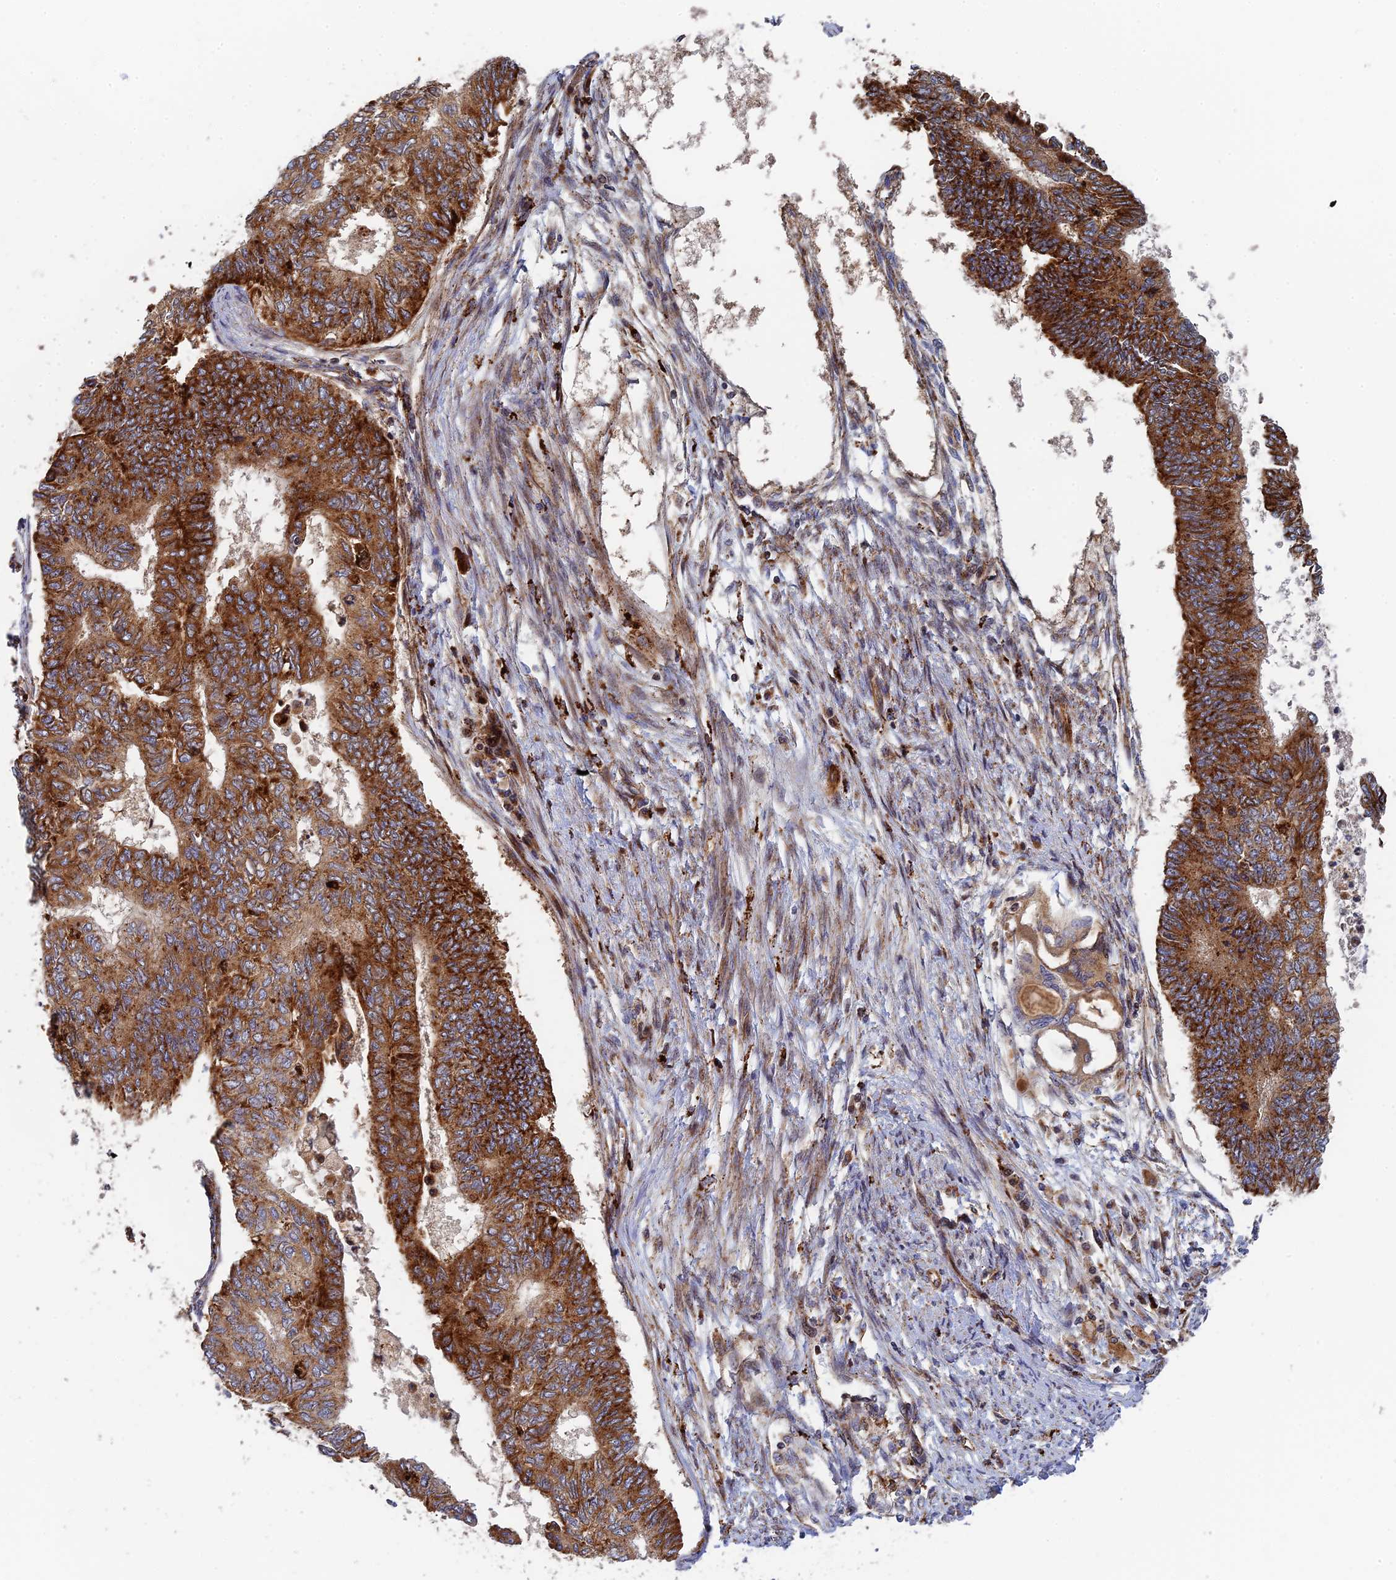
{"staining": {"intensity": "strong", "quantity": ">75%", "location": "cytoplasmic/membranous"}, "tissue": "endometrial cancer", "cell_type": "Tumor cells", "image_type": "cancer", "snomed": [{"axis": "morphology", "description": "Adenocarcinoma, NOS"}, {"axis": "topography", "description": "Endometrium"}], "caption": "Human endometrial cancer stained with a brown dye displays strong cytoplasmic/membranous positive positivity in about >75% of tumor cells.", "gene": "PPP2R3C", "patient": {"sex": "female", "age": 68}}